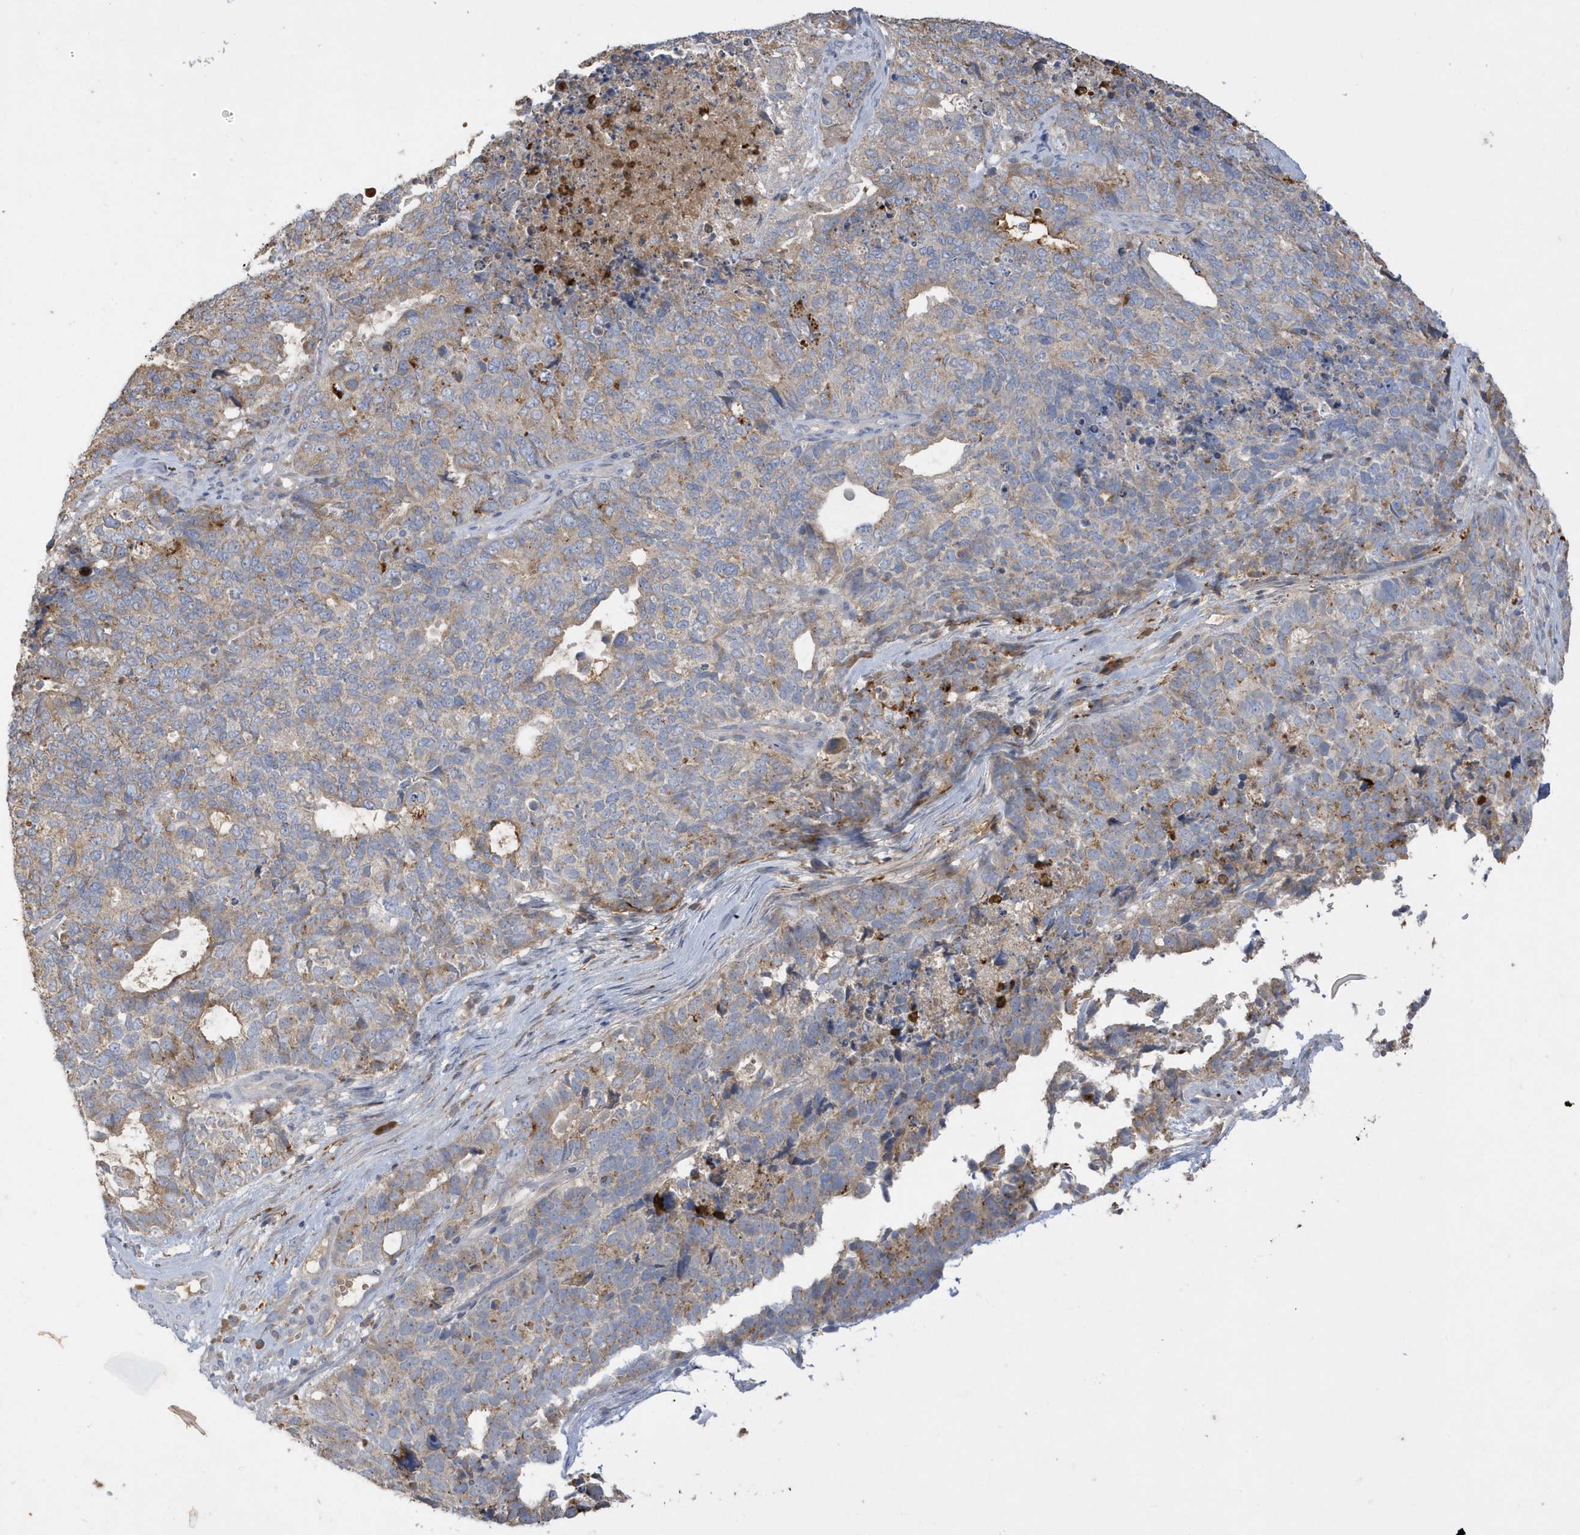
{"staining": {"intensity": "weak", "quantity": "25%-75%", "location": "cytoplasmic/membranous"}, "tissue": "cervical cancer", "cell_type": "Tumor cells", "image_type": "cancer", "snomed": [{"axis": "morphology", "description": "Squamous cell carcinoma, NOS"}, {"axis": "topography", "description": "Cervix"}], "caption": "Cervical cancer stained with a brown dye reveals weak cytoplasmic/membranous positive positivity in about 25%-75% of tumor cells.", "gene": "DPP9", "patient": {"sex": "female", "age": 63}}